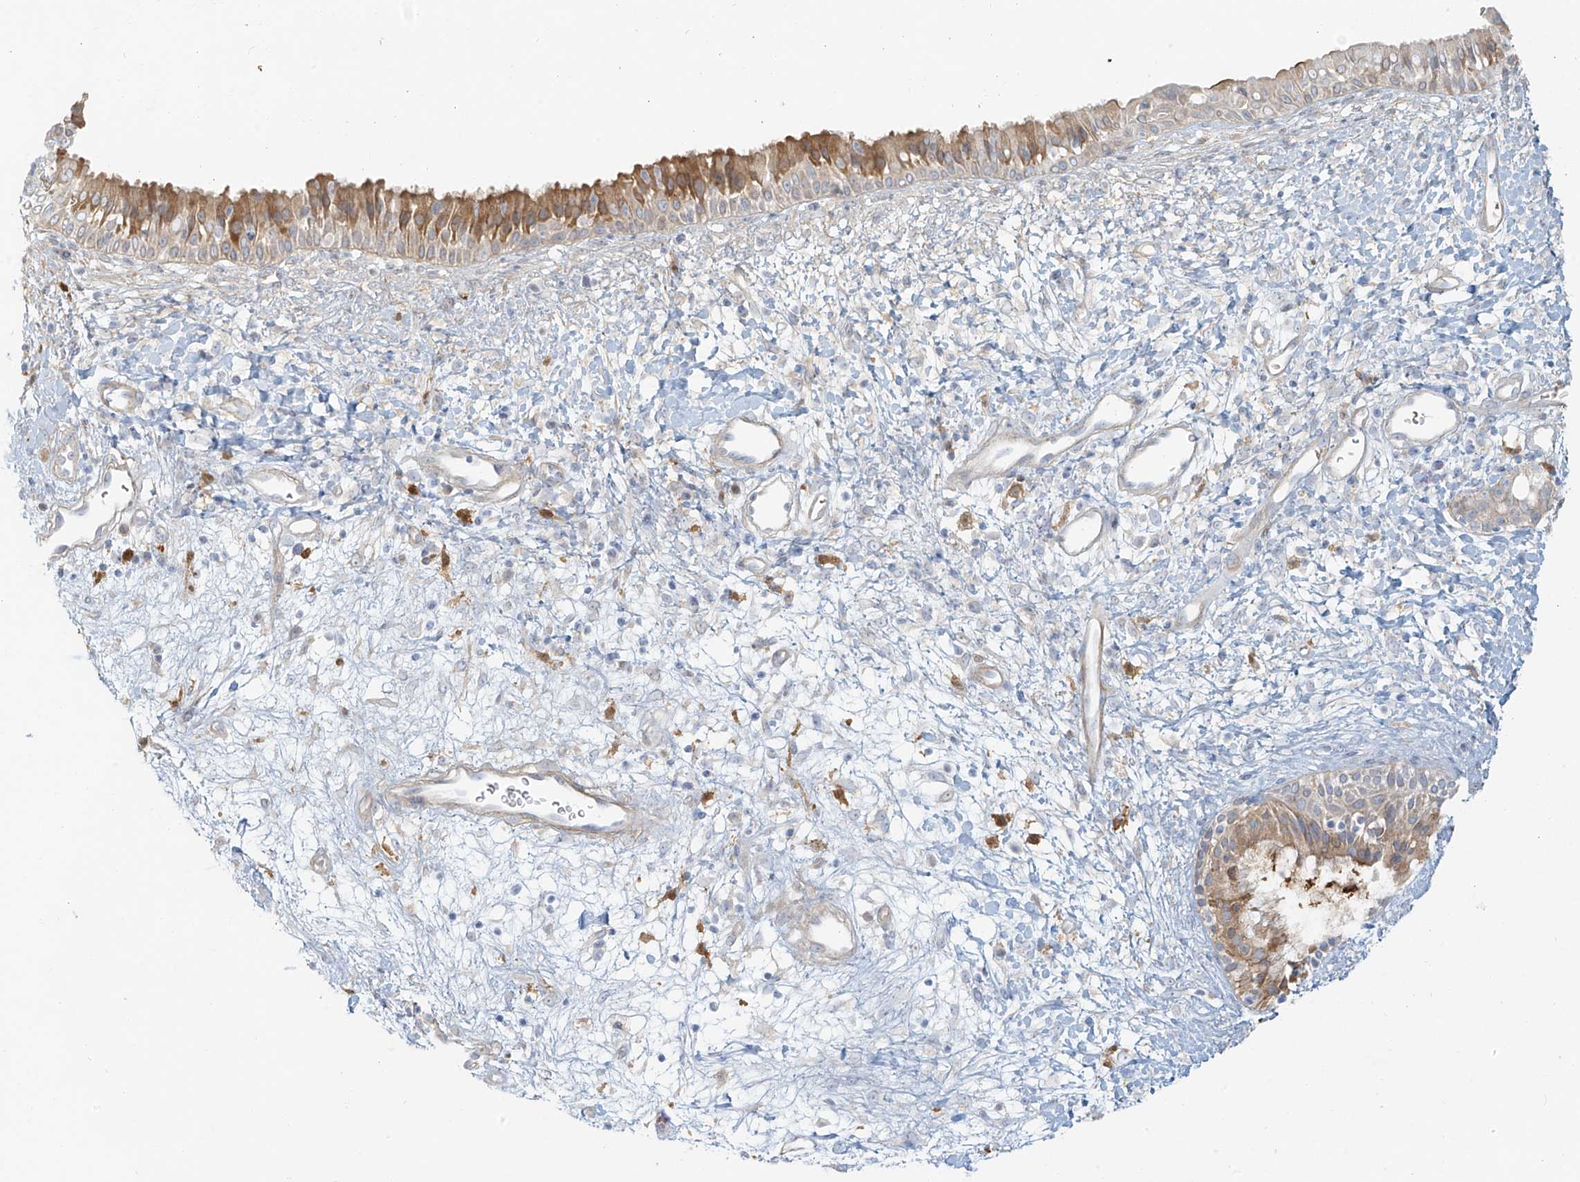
{"staining": {"intensity": "moderate", "quantity": "<25%", "location": "cytoplasmic/membranous"}, "tissue": "nasopharynx", "cell_type": "Respiratory epithelial cells", "image_type": "normal", "snomed": [{"axis": "morphology", "description": "Normal tissue, NOS"}, {"axis": "topography", "description": "Nasopharynx"}], "caption": "This micrograph exhibits immunohistochemistry staining of unremarkable nasopharynx, with low moderate cytoplasmic/membranous positivity in approximately <25% of respiratory epithelial cells.", "gene": "UPK1B", "patient": {"sex": "male", "age": 22}}